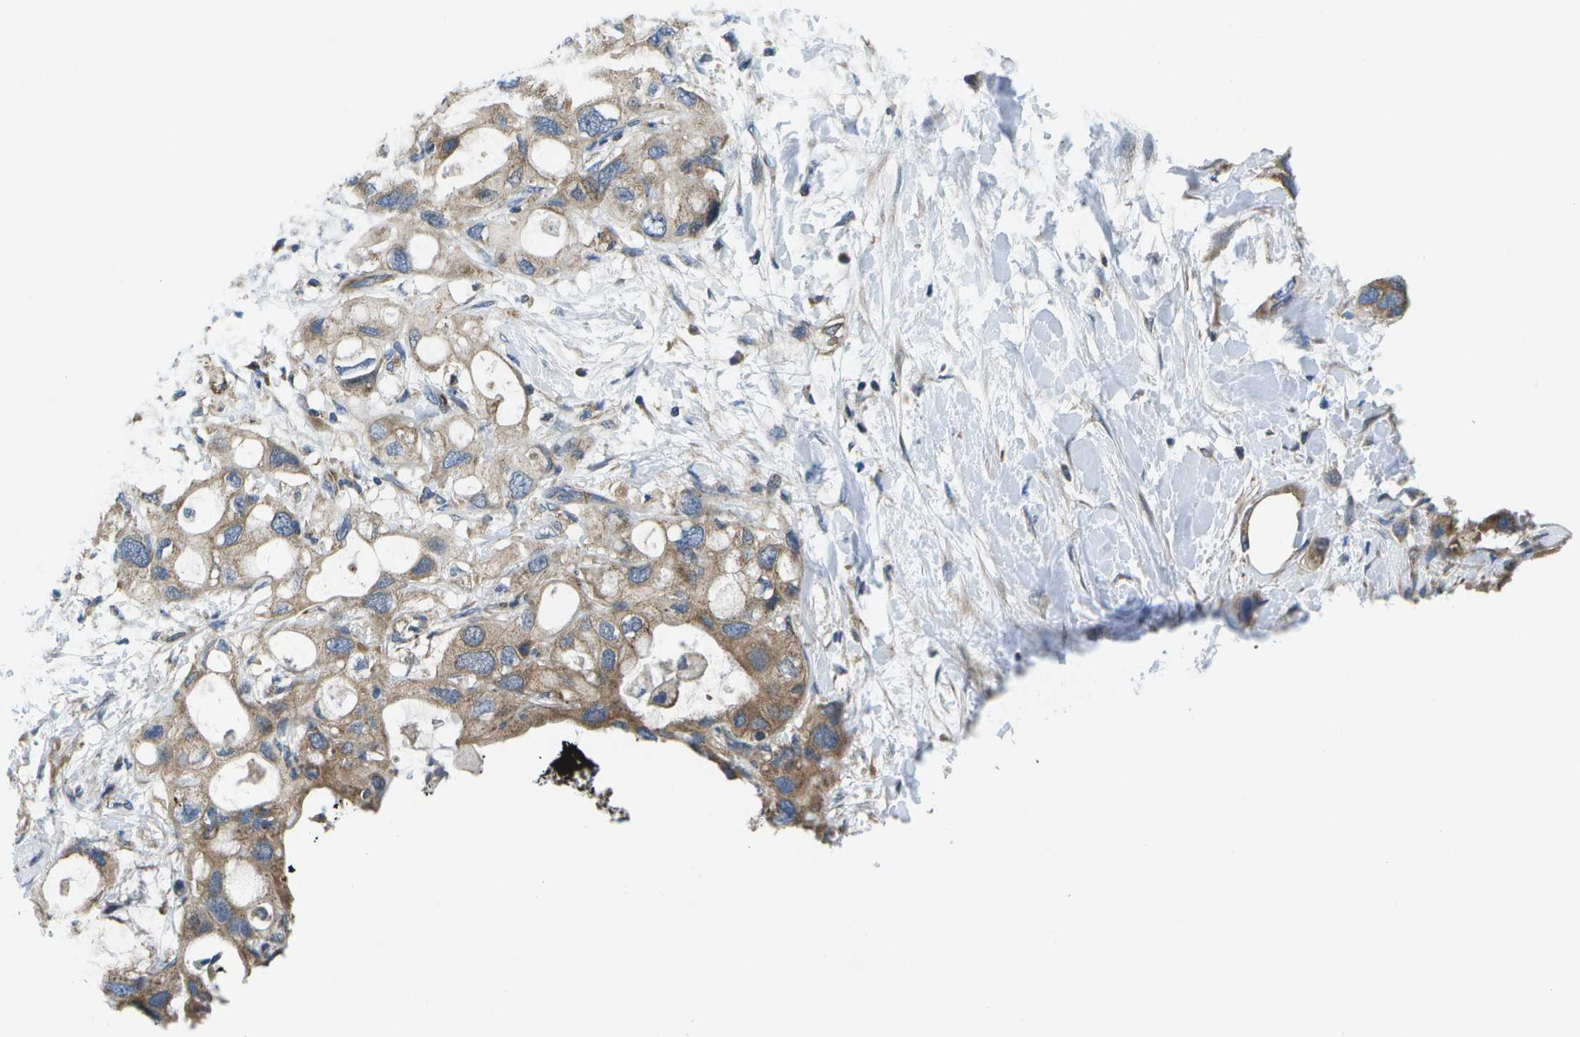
{"staining": {"intensity": "weak", "quantity": "25%-75%", "location": "cytoplasmic/membranous"}, "tissue": "pancreatic cancer", "cell_type": "Tumor cells", "image_type": "cancer", "snomed": [{"axis": "morphology", "description": "Adenocarcinoma, NOS"}, {"axis": "topography", "description": "Pancreas"}], "caption": "The image exhibits a brown stain indicating the presence of a protein in the cytoplasmic/membranous of tumor cells in pancreatic cancer.", "gene": "MVK", "patient": {"sex": "female", "age": 56}}